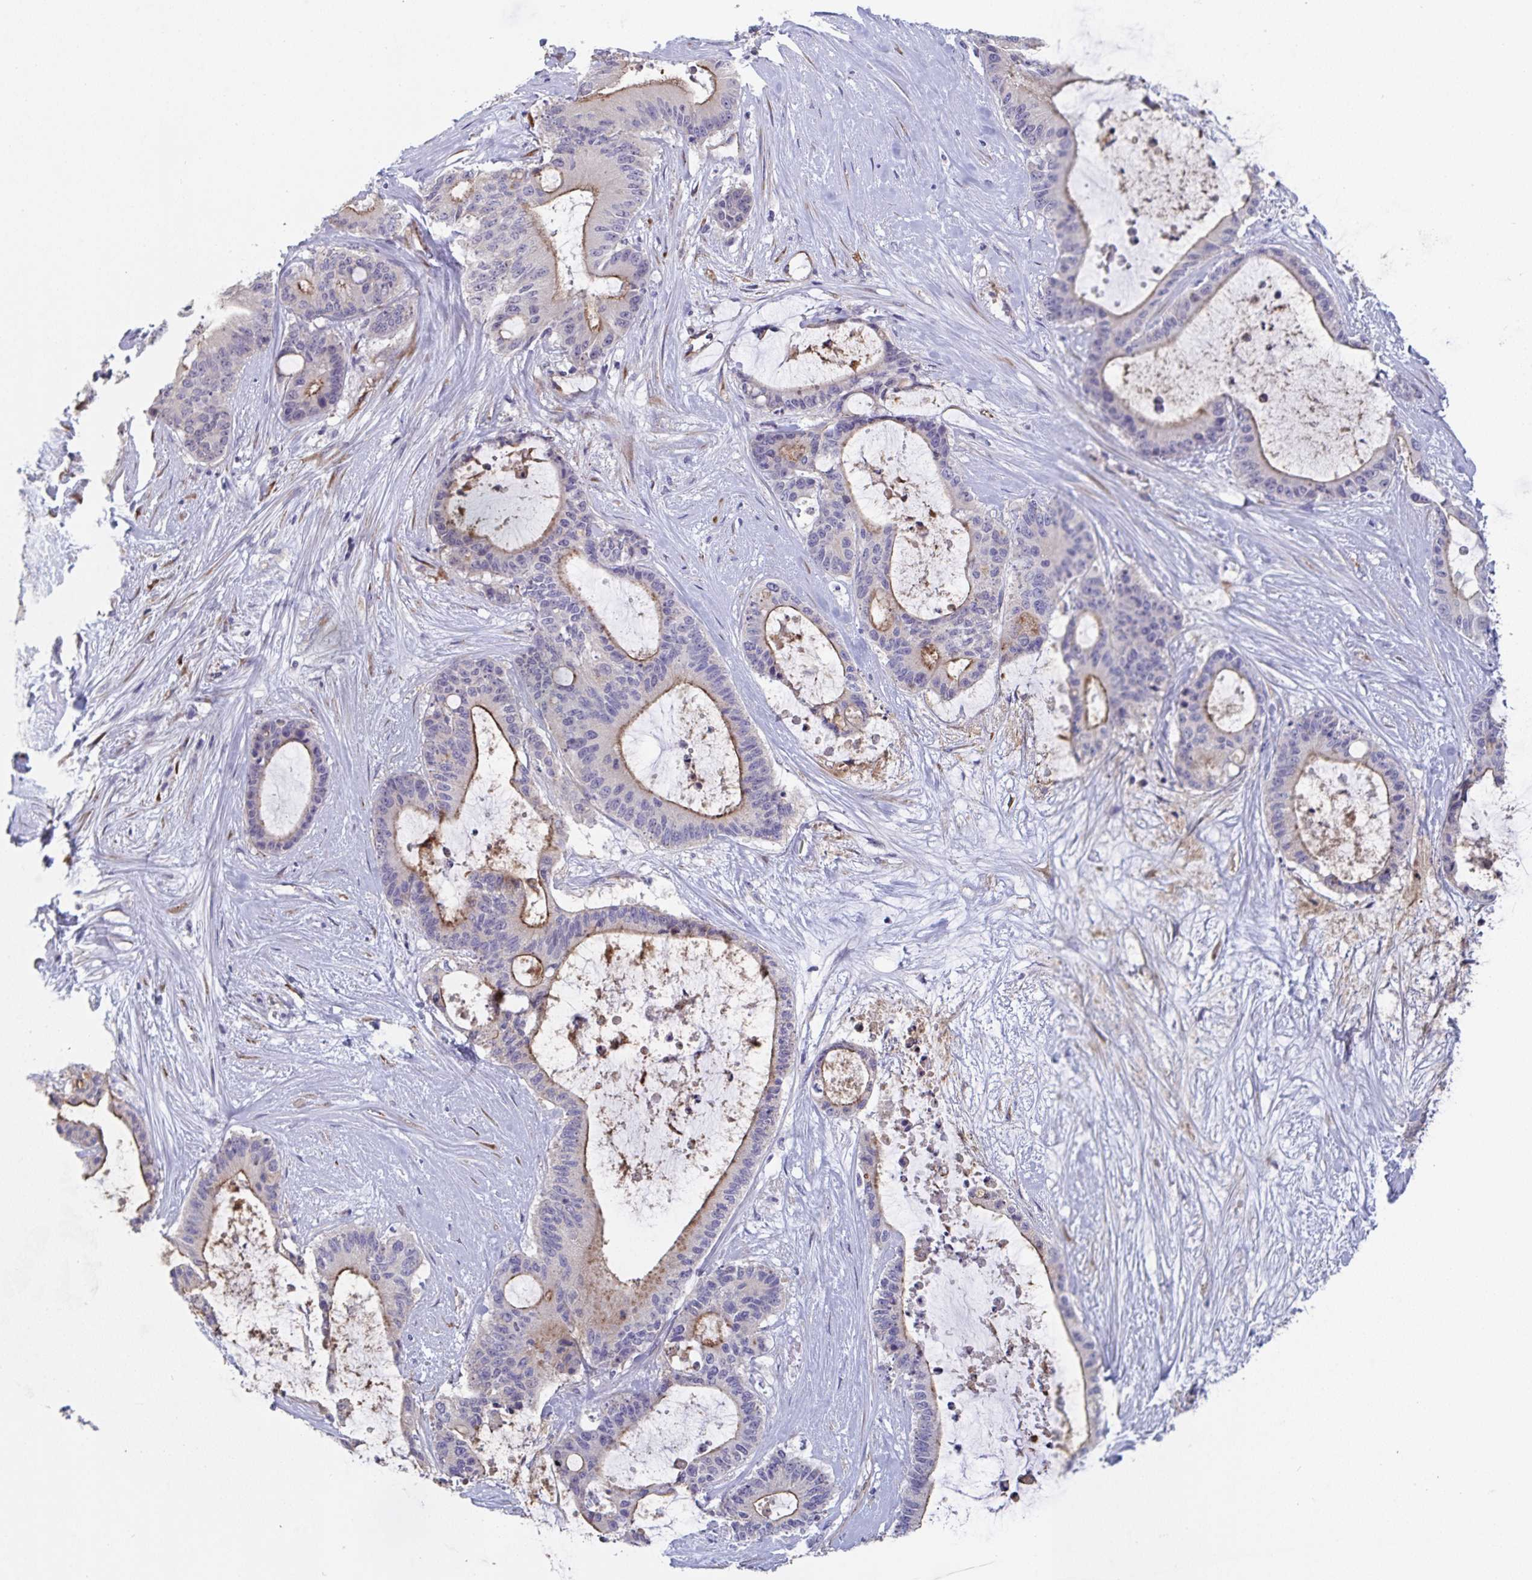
{"staining": {"intensity": "moderate", "quantity": "25%-75%", "location": "cytoplasmic/membranous"}, "tissue": "liver cancer", "cell_type": "Tumor cells", "image_type": "cancer", "snomed": [{"axis": "morphology", "description": "Normal tissue, NOS"}, {"axis": "morphology", "description": "Cholangiocarcinoma"}, {"axis": "topography", "description": "Liver"}, {"axis": "topography", "description": "Peripheral nerve tissue"}], "caption": "Immunohistochemical staining of human cholangiocarcinoma (liver) shows medium levels of moderate cytoplasmic/membranous protein positivity in approximately 25%-75% of tumor cells.", "gene": "ST14", "patient": {"sex": "female", "age": 73}}